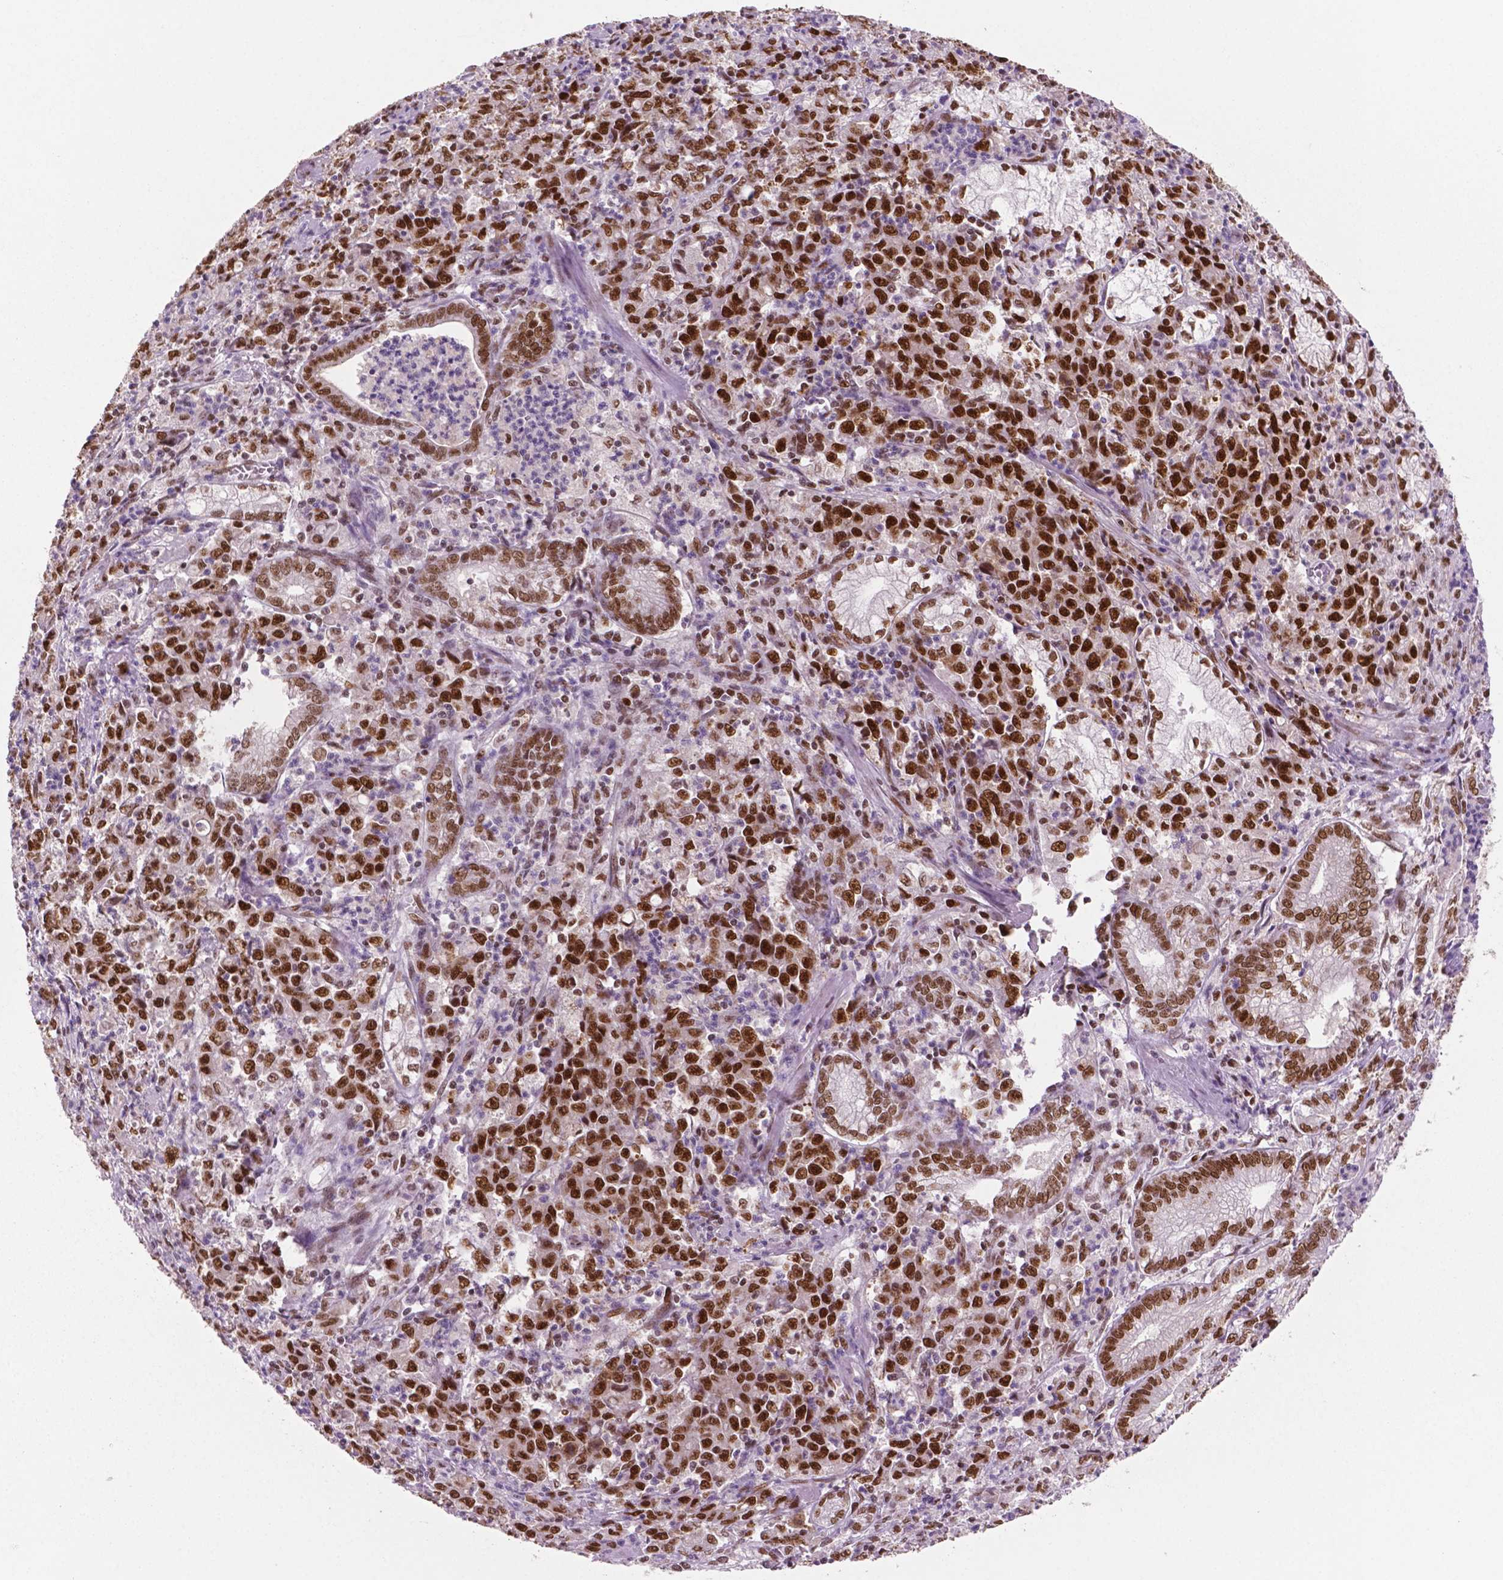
{"staining": {"intensity": "moderate", "quantity": "25%-75%", "location": "nuclear"}, "tissue": "stomach cancer", "cell_type": "Tumor cells", "image_type": "cancer", "snomed": [{"axis": "morphology", "description": "Adenocarcinoma, NOS"}, {"axis": "topography", "description": "Stomach, lower"}], "caption": "A brown stain labels moderate nuclear staining of a protein in adenocarcinoma (stomach) tumor cells. The staining is performed using DAB brown chromogen to label protein expression. The nuclei are counter-stained blue using hematoxylin.", "gene": "MLH1", "patient": {"sex": "female", "age": 71}}